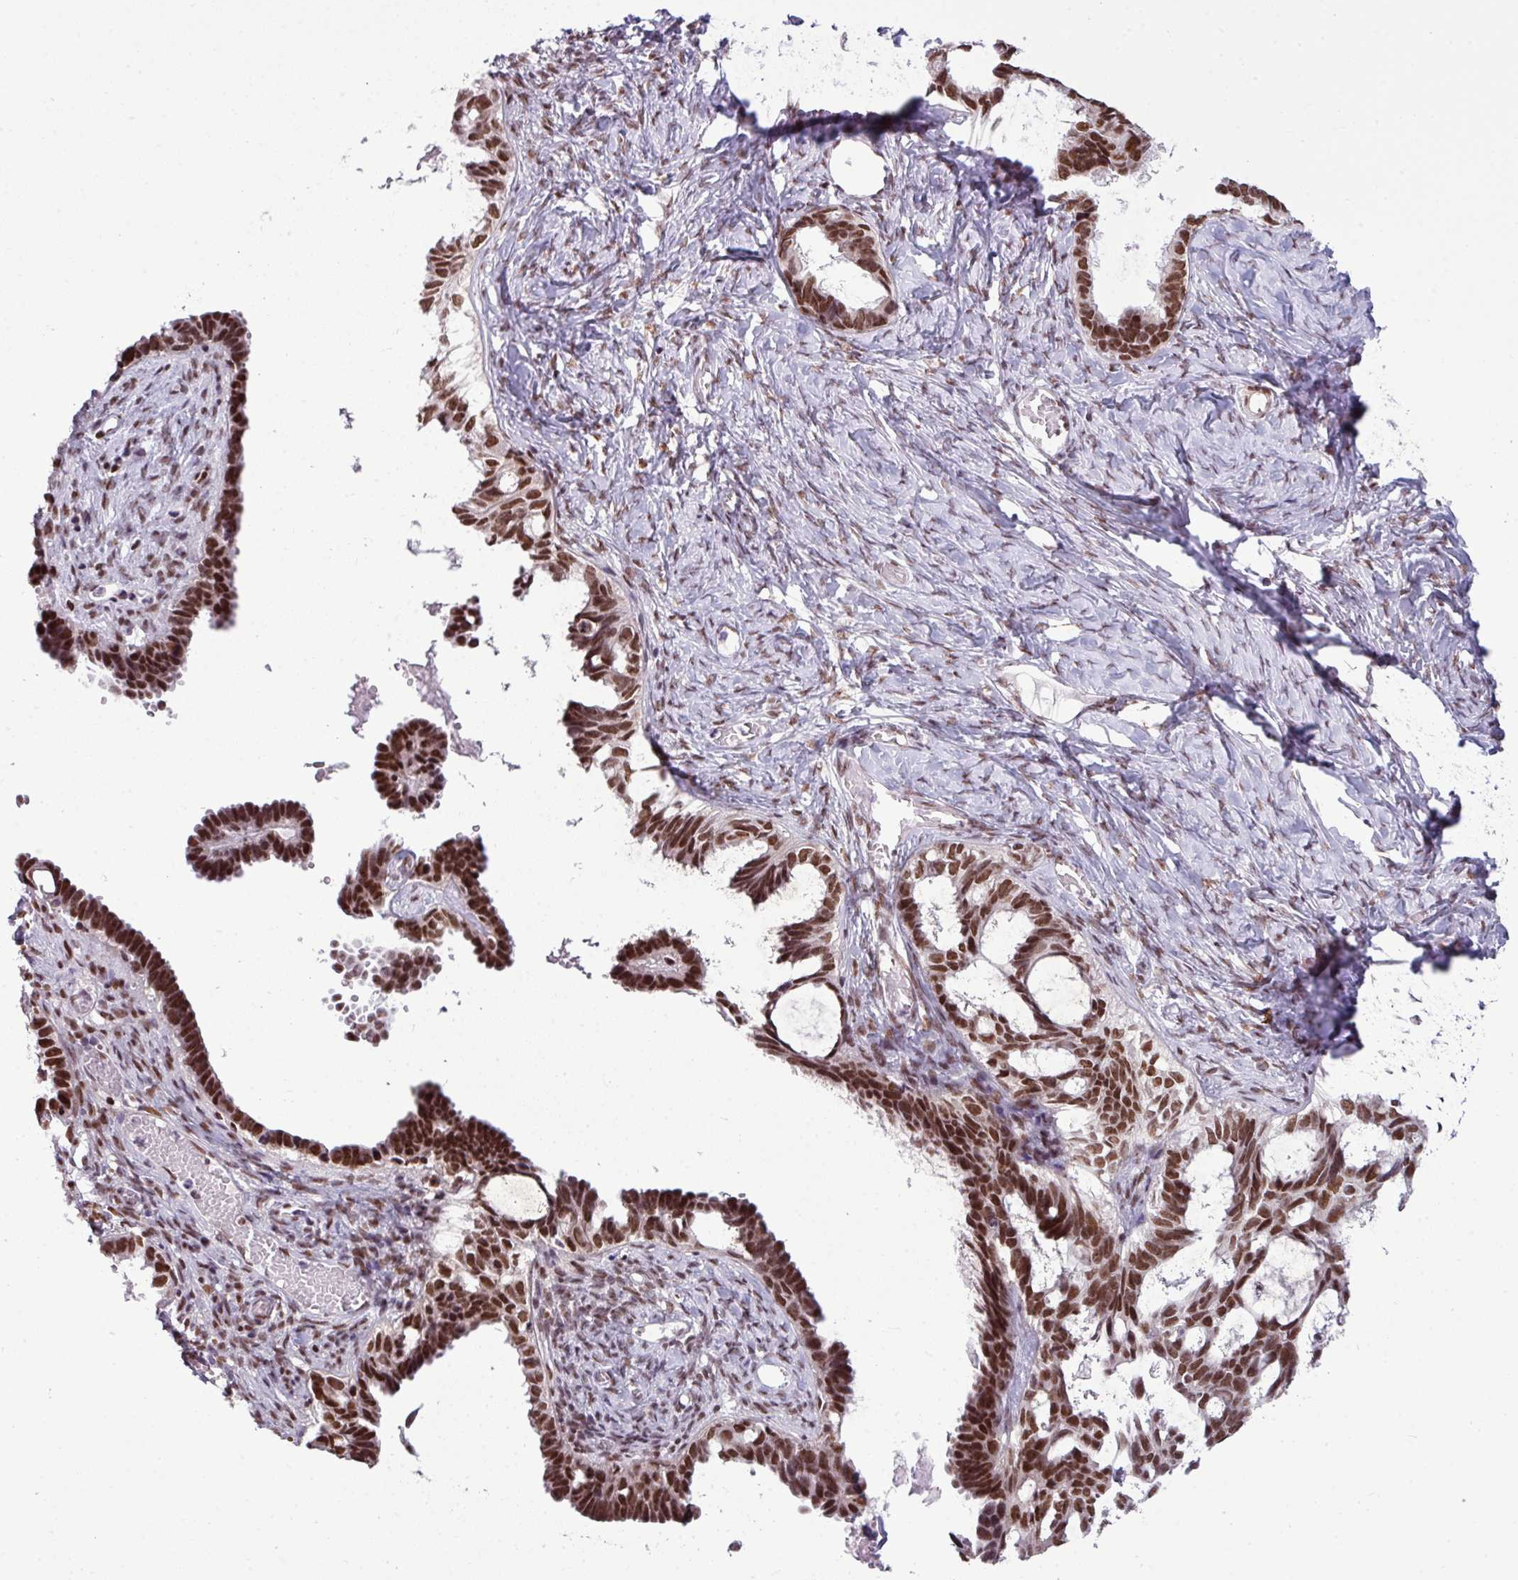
{"staining": {"intensity": "strong", "quantity": ">75%", "location": "nuclear"}, "tissue": "ovarian cancer", "cell_type": "Tumor cells", "image_type": "cancer", "snomed": [{"axis": "morphology", "description": "Cystadenocarcinoma, serous, NOS"}, {"axis": "topography", "description": "Ovary"}], "caption": "Human ovarian cancer stained for a protein (brown) demonstrates strong nuclear positive positivity in approximately >75% of tumor cells.", "gene": "ARL6IP4", "patient": {"sex": "female", "age": 69}}